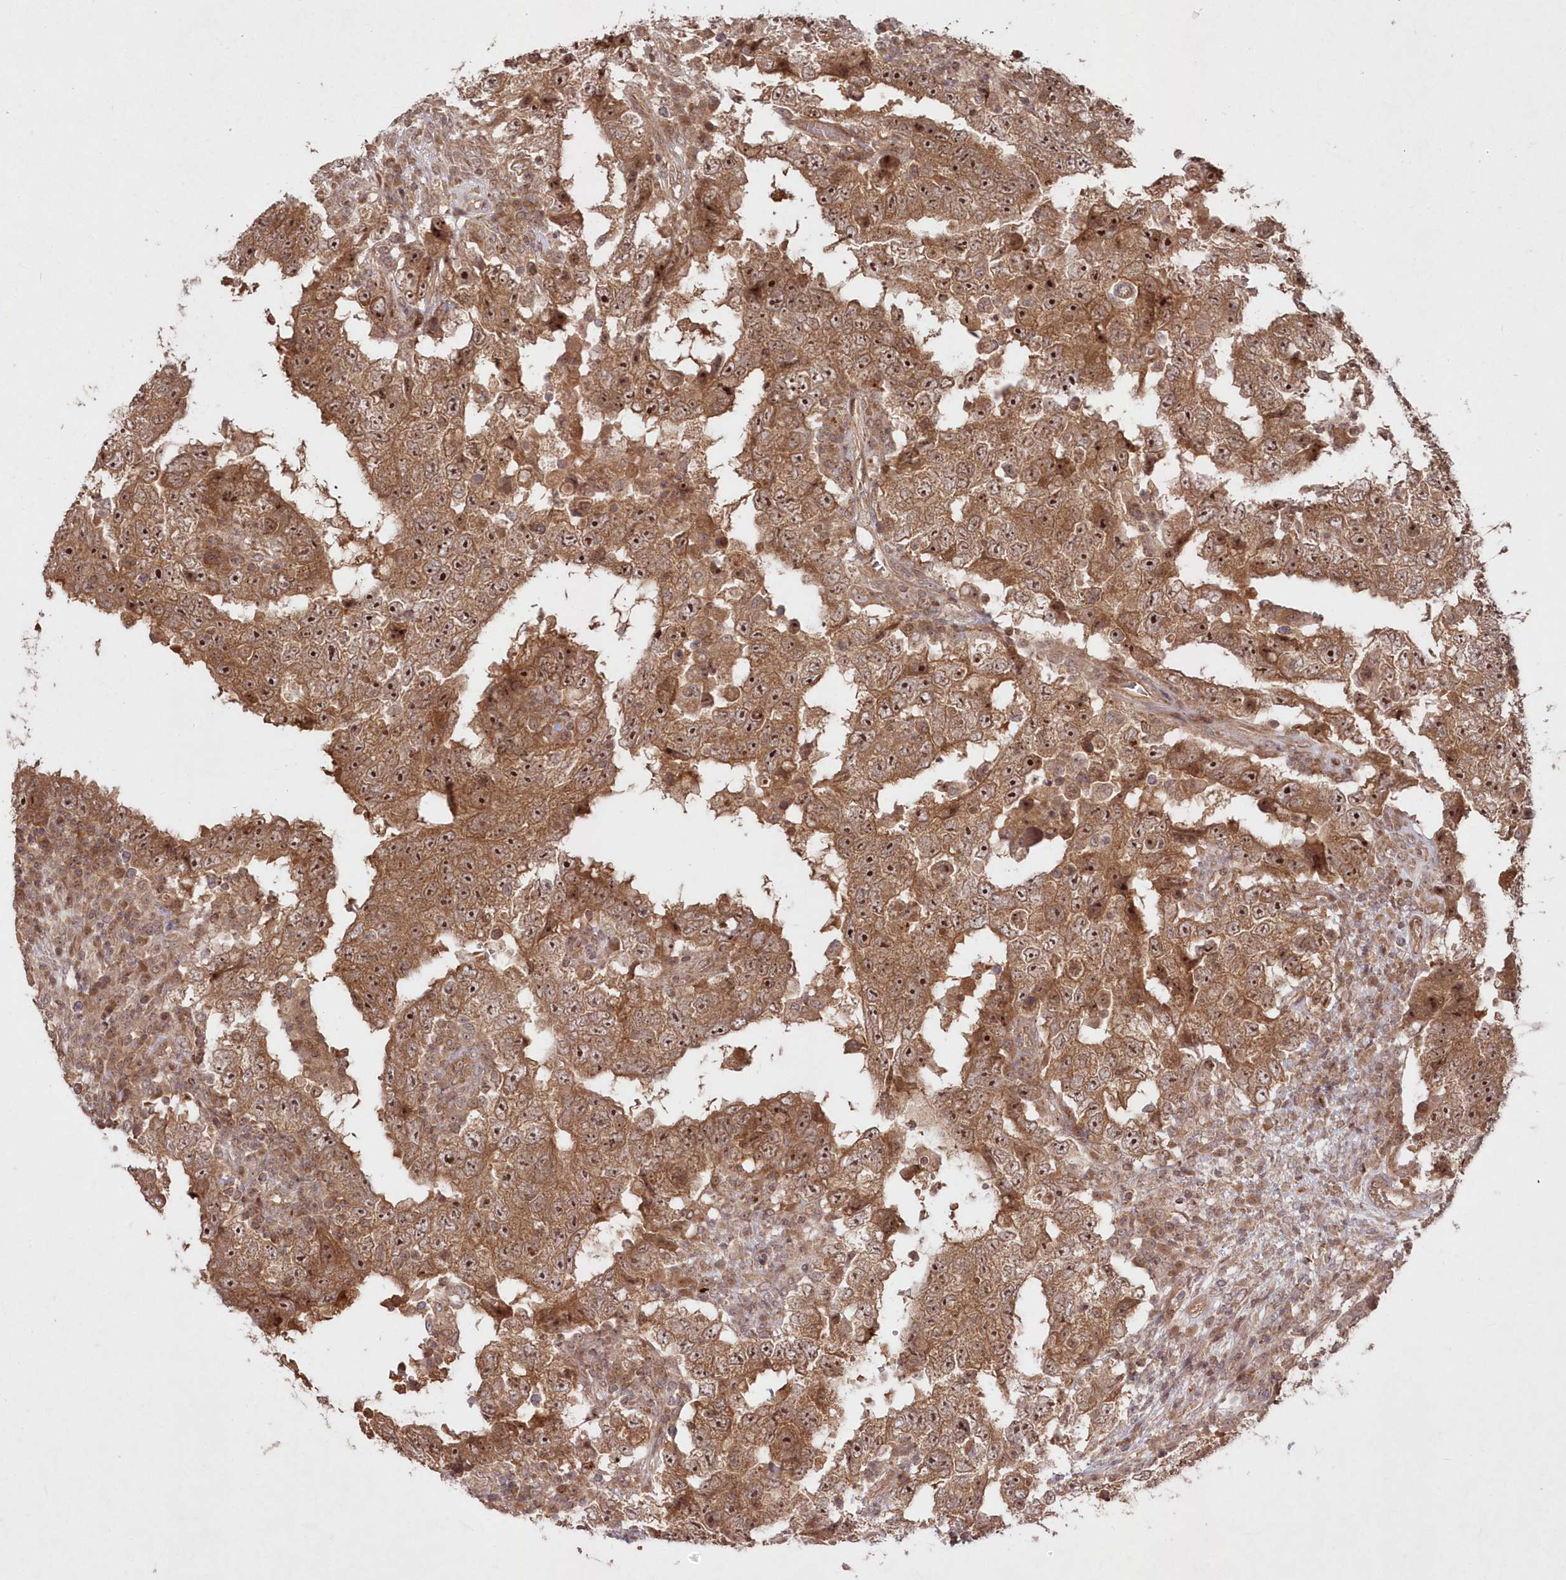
{"staining": {"intensity": "moderate", "quantity": ">75%", "location": "cytoplasmic/membranous,nuclear"}, "tissue": "testis cancer", "cell_type": "Tumor cells", "image_type": "cancer", "snomed": [{"axis": "morphology", "description": "Carcinoma, Embryonal, NOS"}, {"axis": "topography", "description": "Testis"}], "caption": "Immunohistochemical staining of human testis embryonal carcinoma reveals medium levels of moderate cytoplasmic/membranous and nuclear protein expression in approximately >75% of tumor cells. The staining is performed using DAB (3,3'-diaminobenzidine) brown chromogen to label protein expression. The nuclei are counter-stained blue using hematoxylin.", "gene": "SERINC1", "patient": {"sex": "male", "age": 26}}